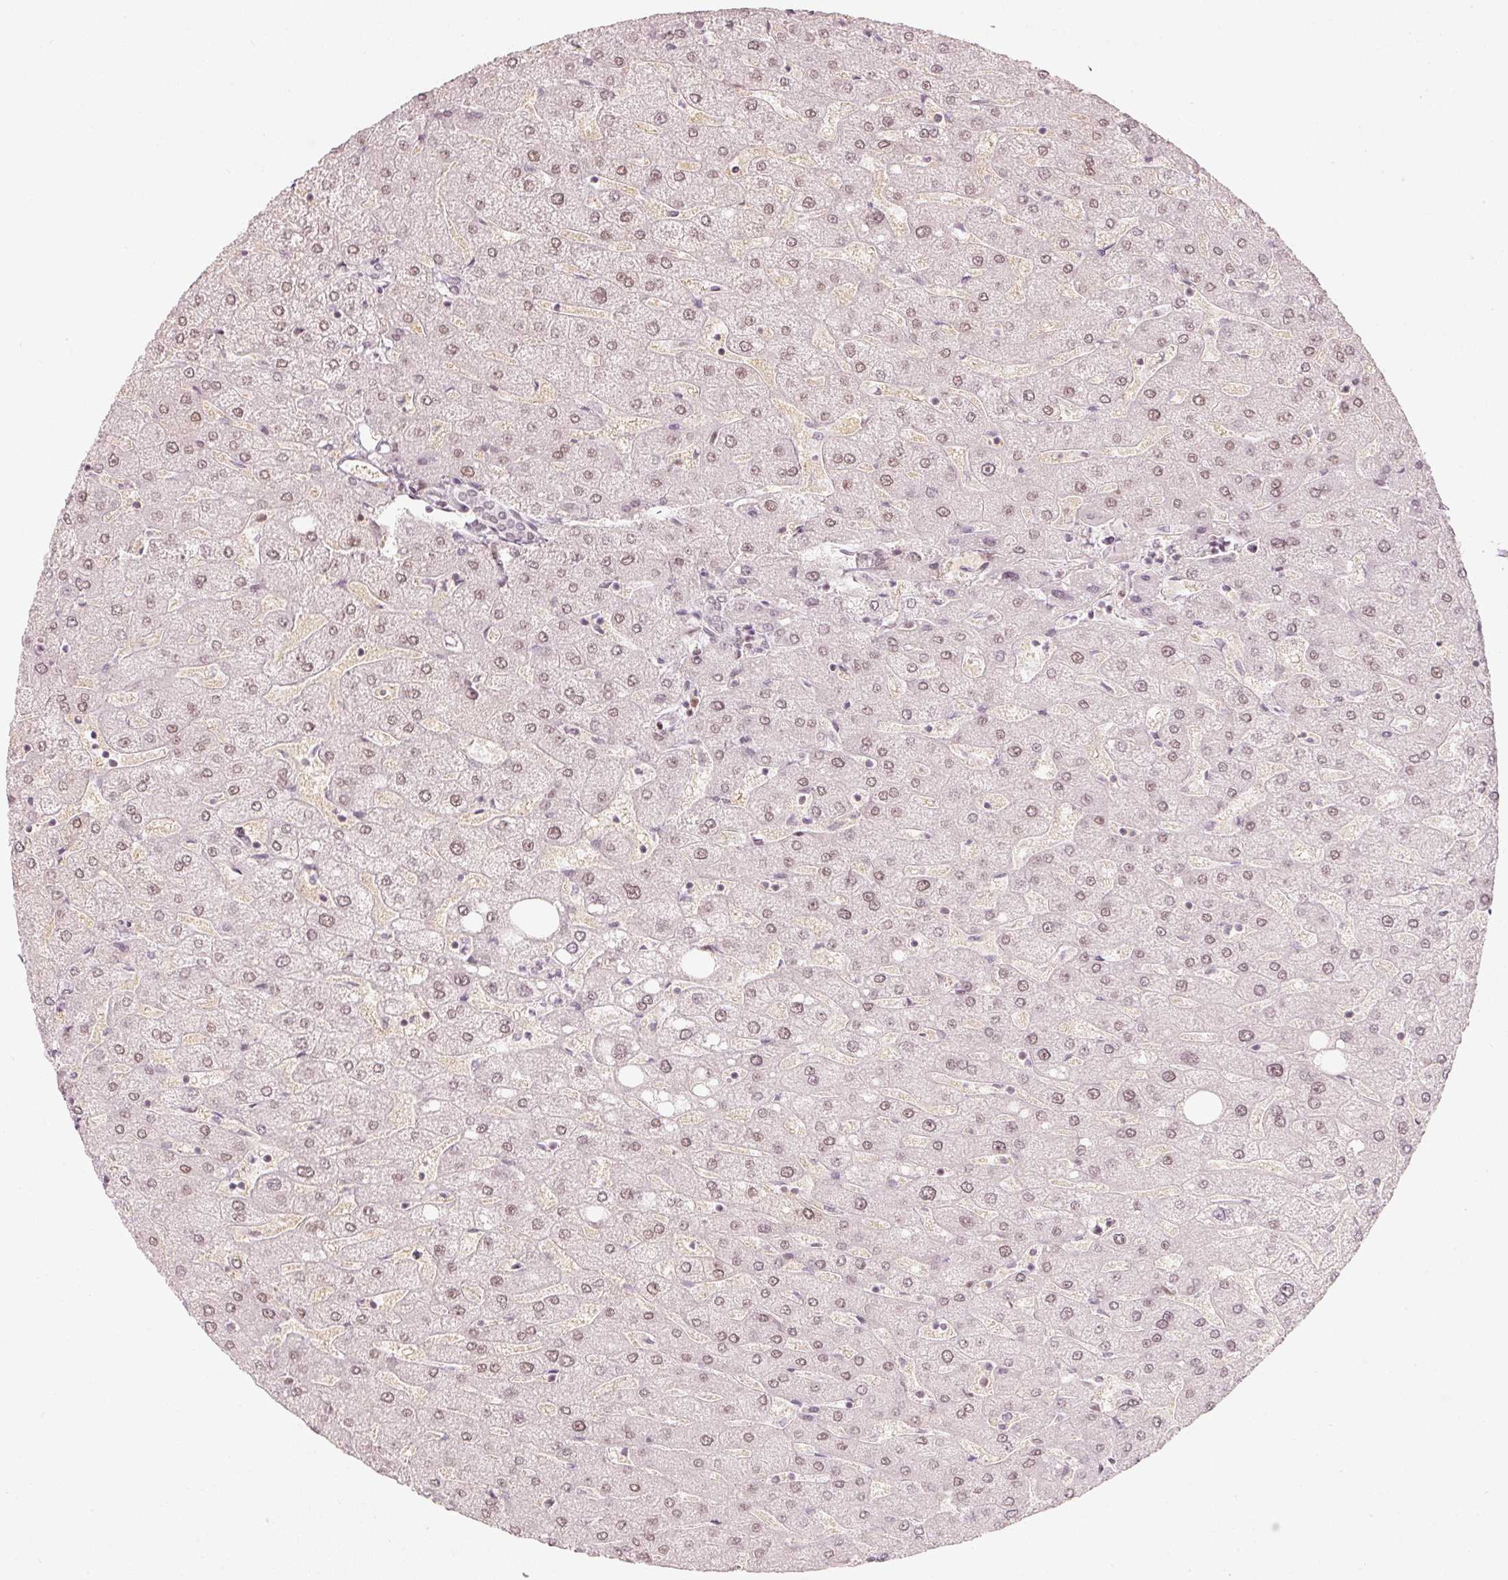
{"staining": {"intensity": "weak", "quantity": ">75%", "location": "nuclear"}, "tissue": "liver", "cell_type": "Cholangiocytes", "image_type": "normal", "snomed": [{"axis": "morphology", "description": "Normal tissue, NOS"}, {"axis": "topography", "description": "Liver"}], "caption": "An image of human liver stained for a protein reveals weak nuclear brown staining in cholangiocytes.", "gene": "PPP1R10", "patient": {"sex": "male", "age": 67}}